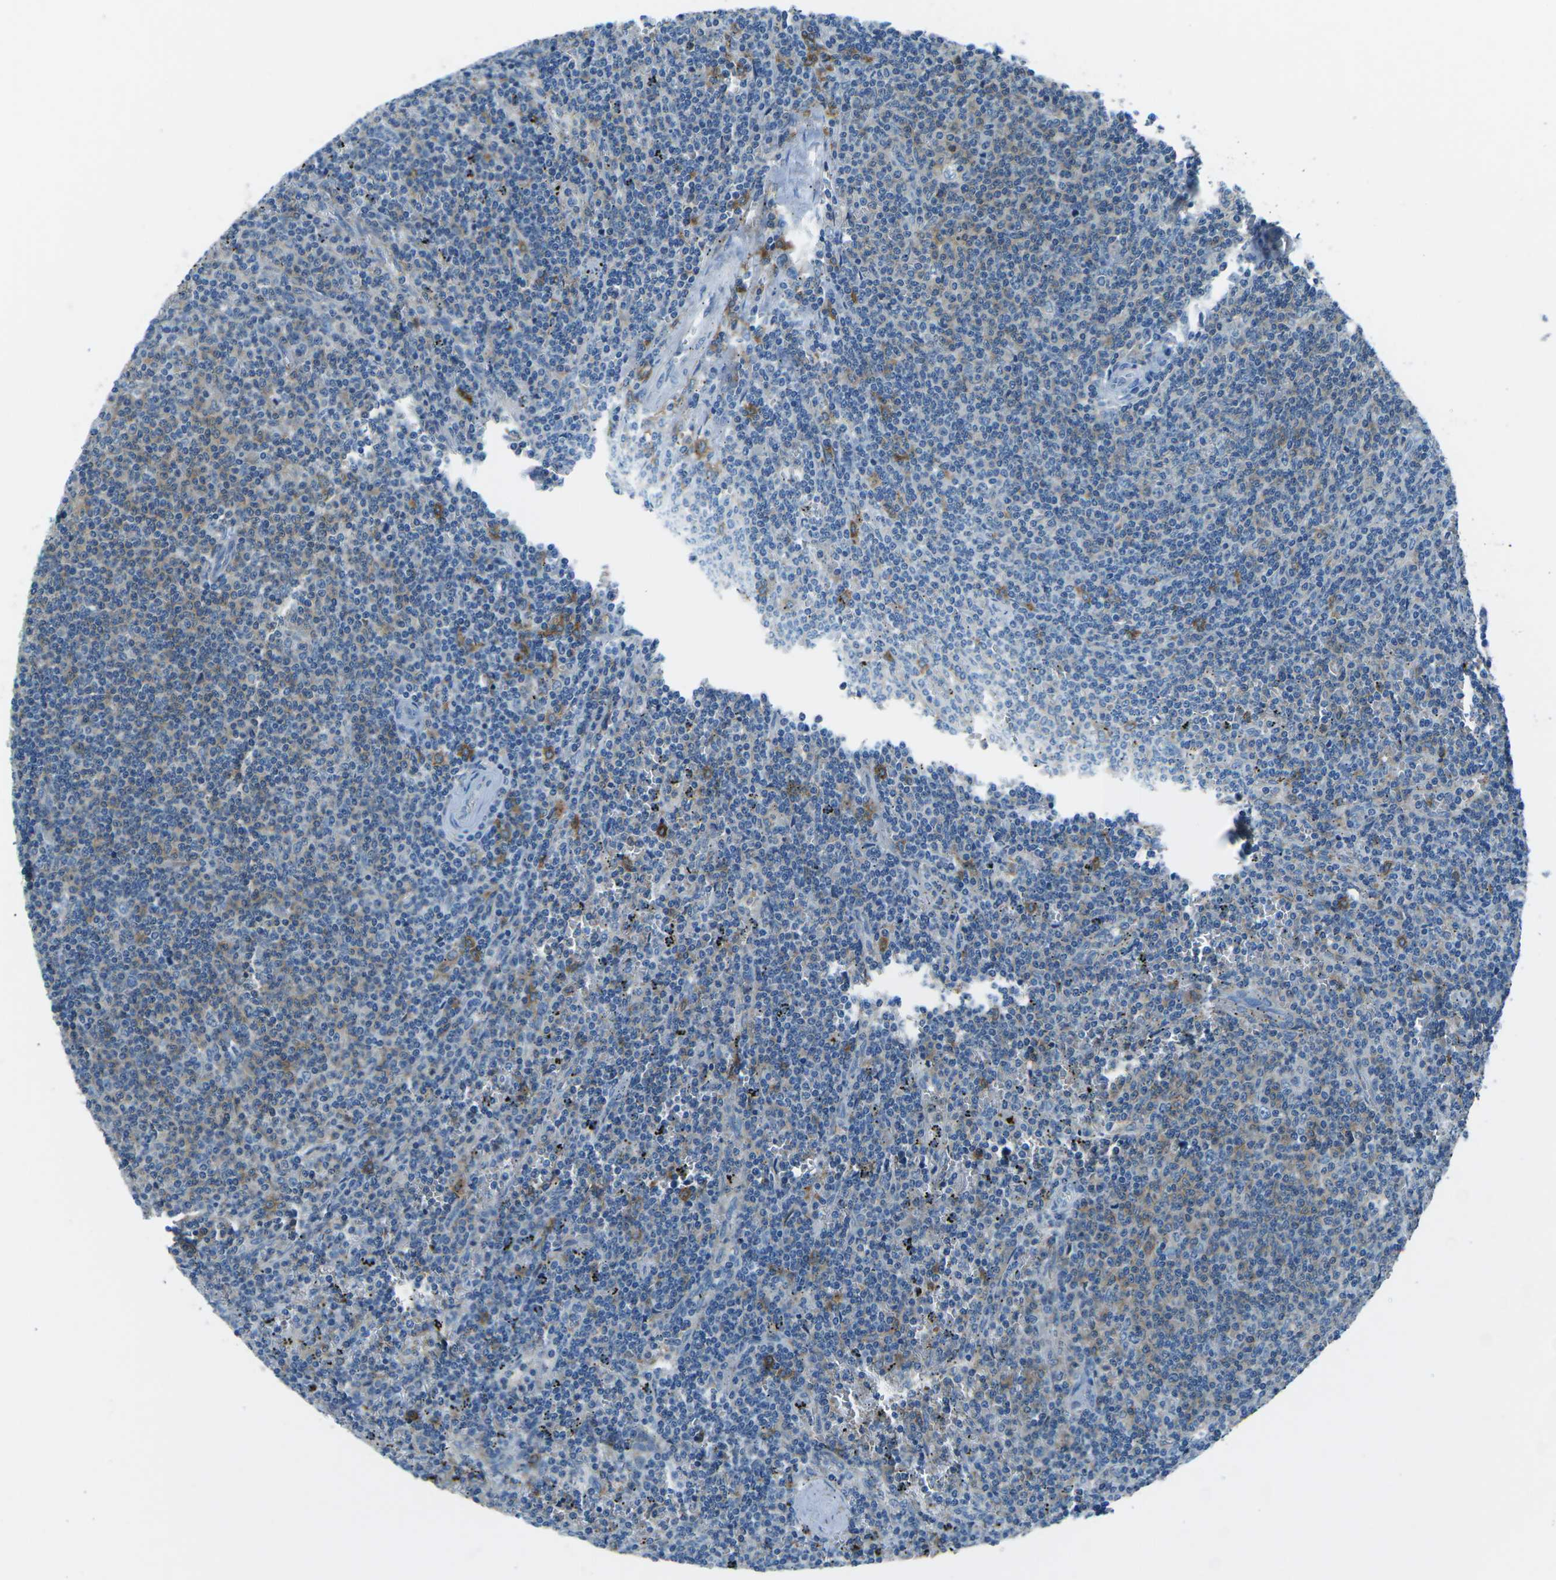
{"staining": {"intensity": "weak", "quantity": "<25%", "location": "cytoplasmic/membranous"}, "tissue": "lymphoma", "cell_type": "Tumor cells", "image_type": "cancer", "snomed": [{"axis": "morphology", "description": "Malignant lymphoma, non-Hodgkin's type, Low grade"}, {"axis": "topography", "description": "Spleen"}], "caption": "Malignant lymphoma, non-Hodgkin's type (low-grade) was stained to show a protein in brown. There is no significant positivity in tumor cells. (Brightfield microscopy of DAB IHC at high magnification).", "gene": "CD1D", "patient": {"sex": "female", "age": 50}}